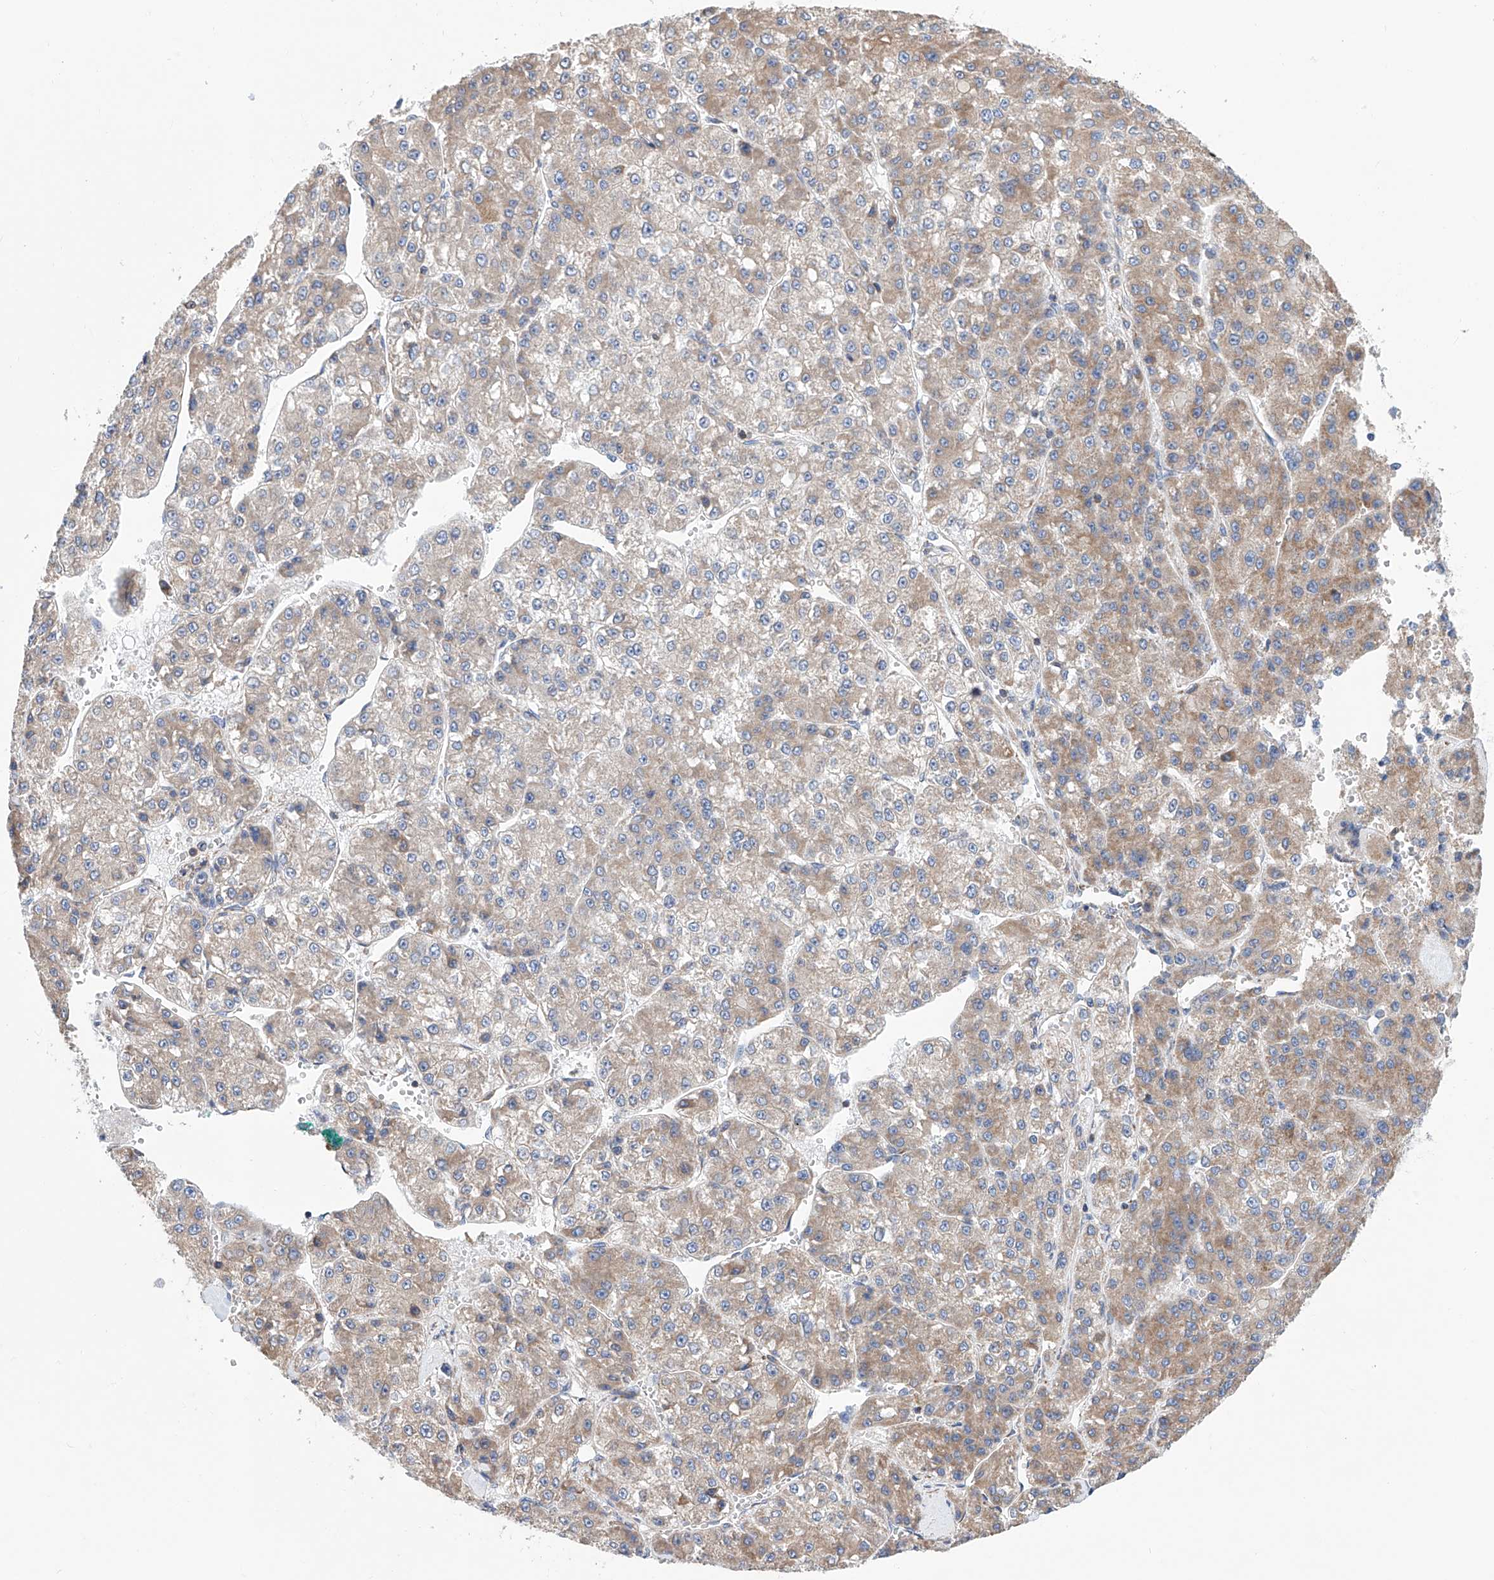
{"staining": {"intensity": "weak", "quantity": "25%-75%", "location": "cytoplasmic/membranous"}, "tissue": "liver cancer", "cell_type": "Tumor cells", "image_type": "cancer", "snomed": [{"axis": "morphology", "description": "Carcinoma, Hepatocellular, NOS"}, {"axis": "topography", "description": "Liver"}], "caption": "Immunohistochemistry (DAB) staining of human liver hepatocellular carcinoma reveals weak cytoplasmic/membranous protein expression in about 25%-75% of tumor cells.", "gene": "MAD2L1", "patient": {"sex": "female", "age": 73}}